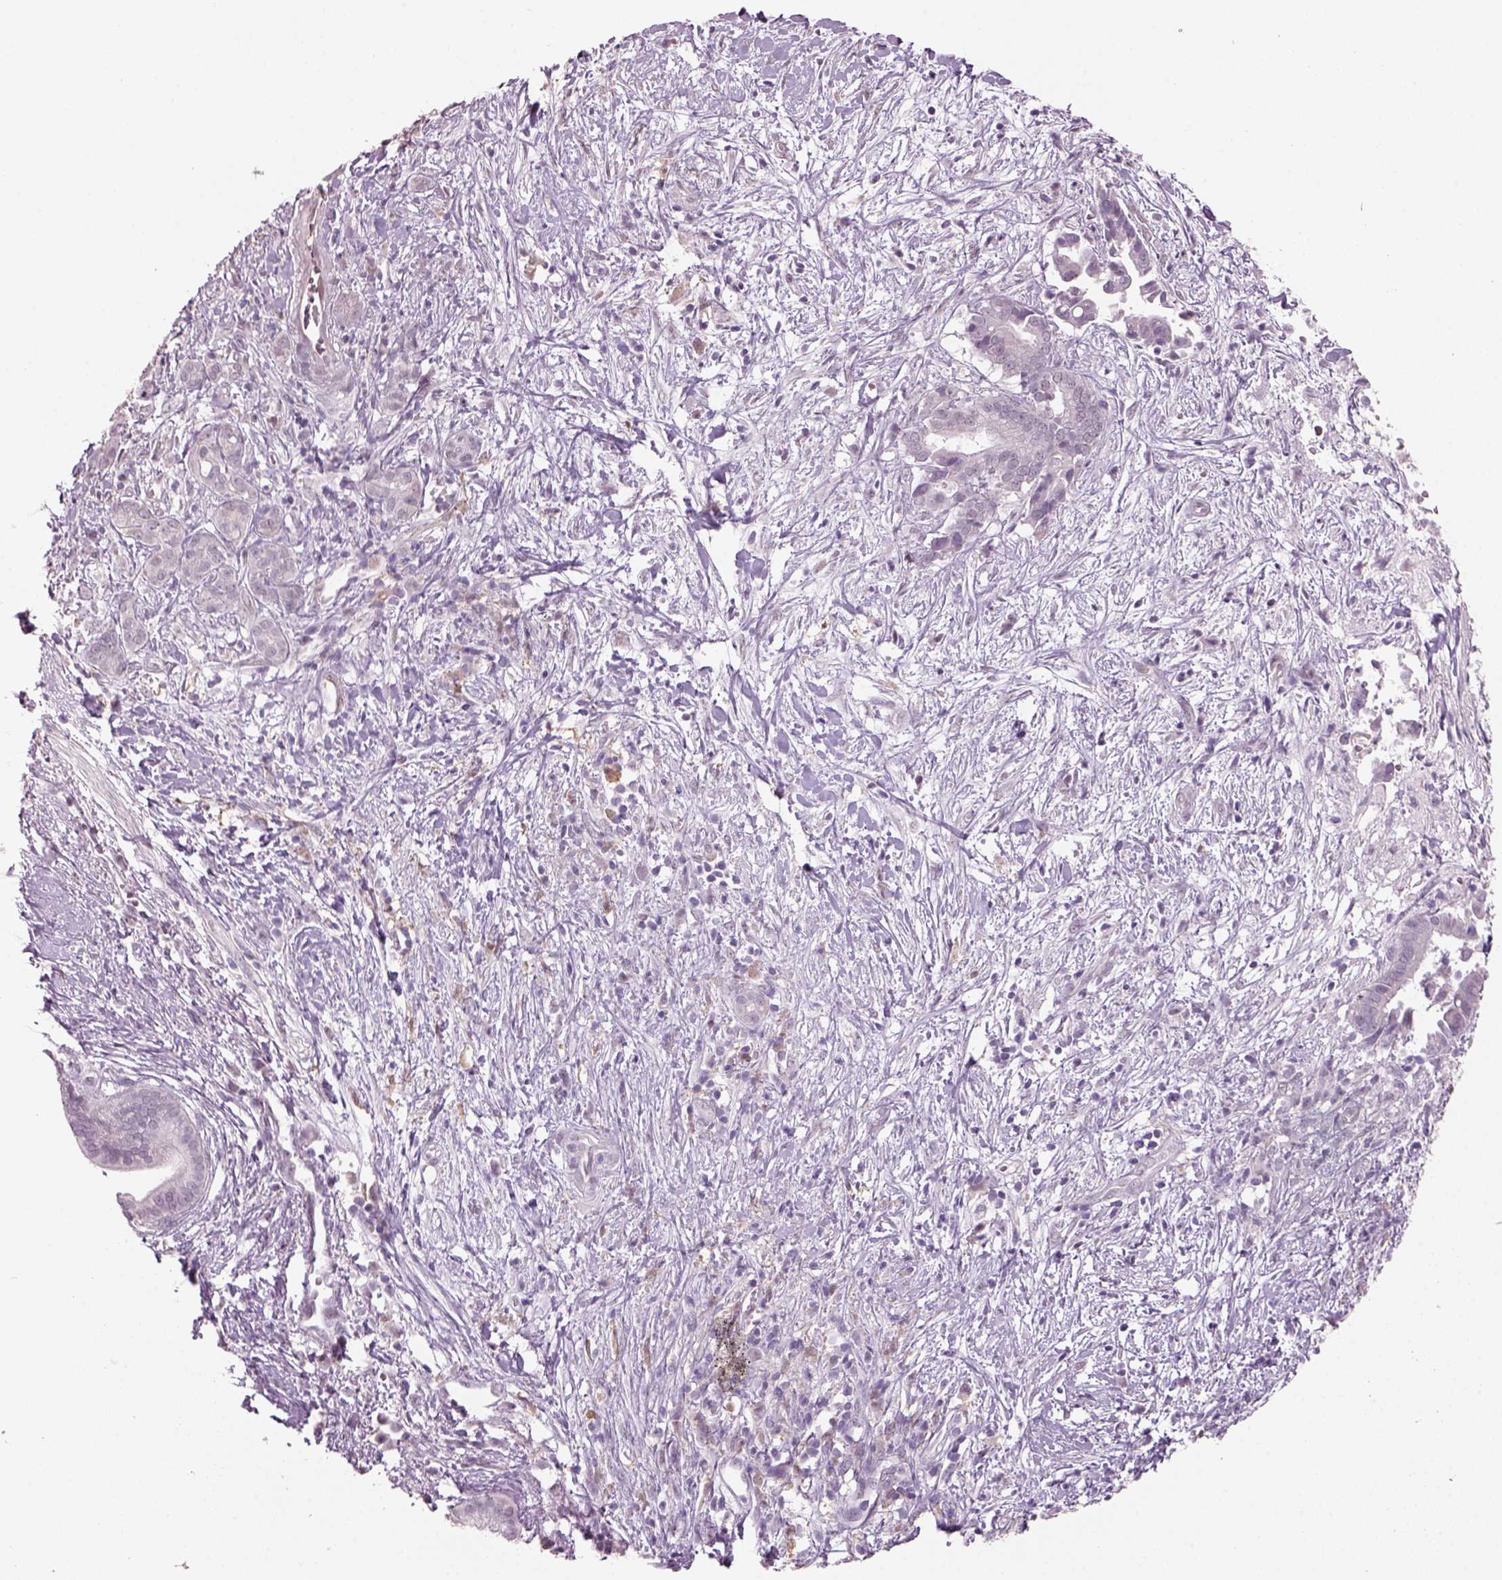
{"staining": {"intensity": "negative", "quantity": "none", "location": "none"}, "tissue": "pancreatic cancer", "cell_type": "Tumor cells", "image_type": "cancer", "snomed": [{"axis": "morphology", "description": "Adenocarcinoma, NOS"}, {"axis": "topography", "description": "Pancreas"}], "caption": "Immunohistochemistry (IHC) histopathology image of human pancreatic cancer stained for a protein (brown), which exhibits no expression in tumor cells.", "gene": "NAT8", "patient": {"sex": "male", "age": 61}}